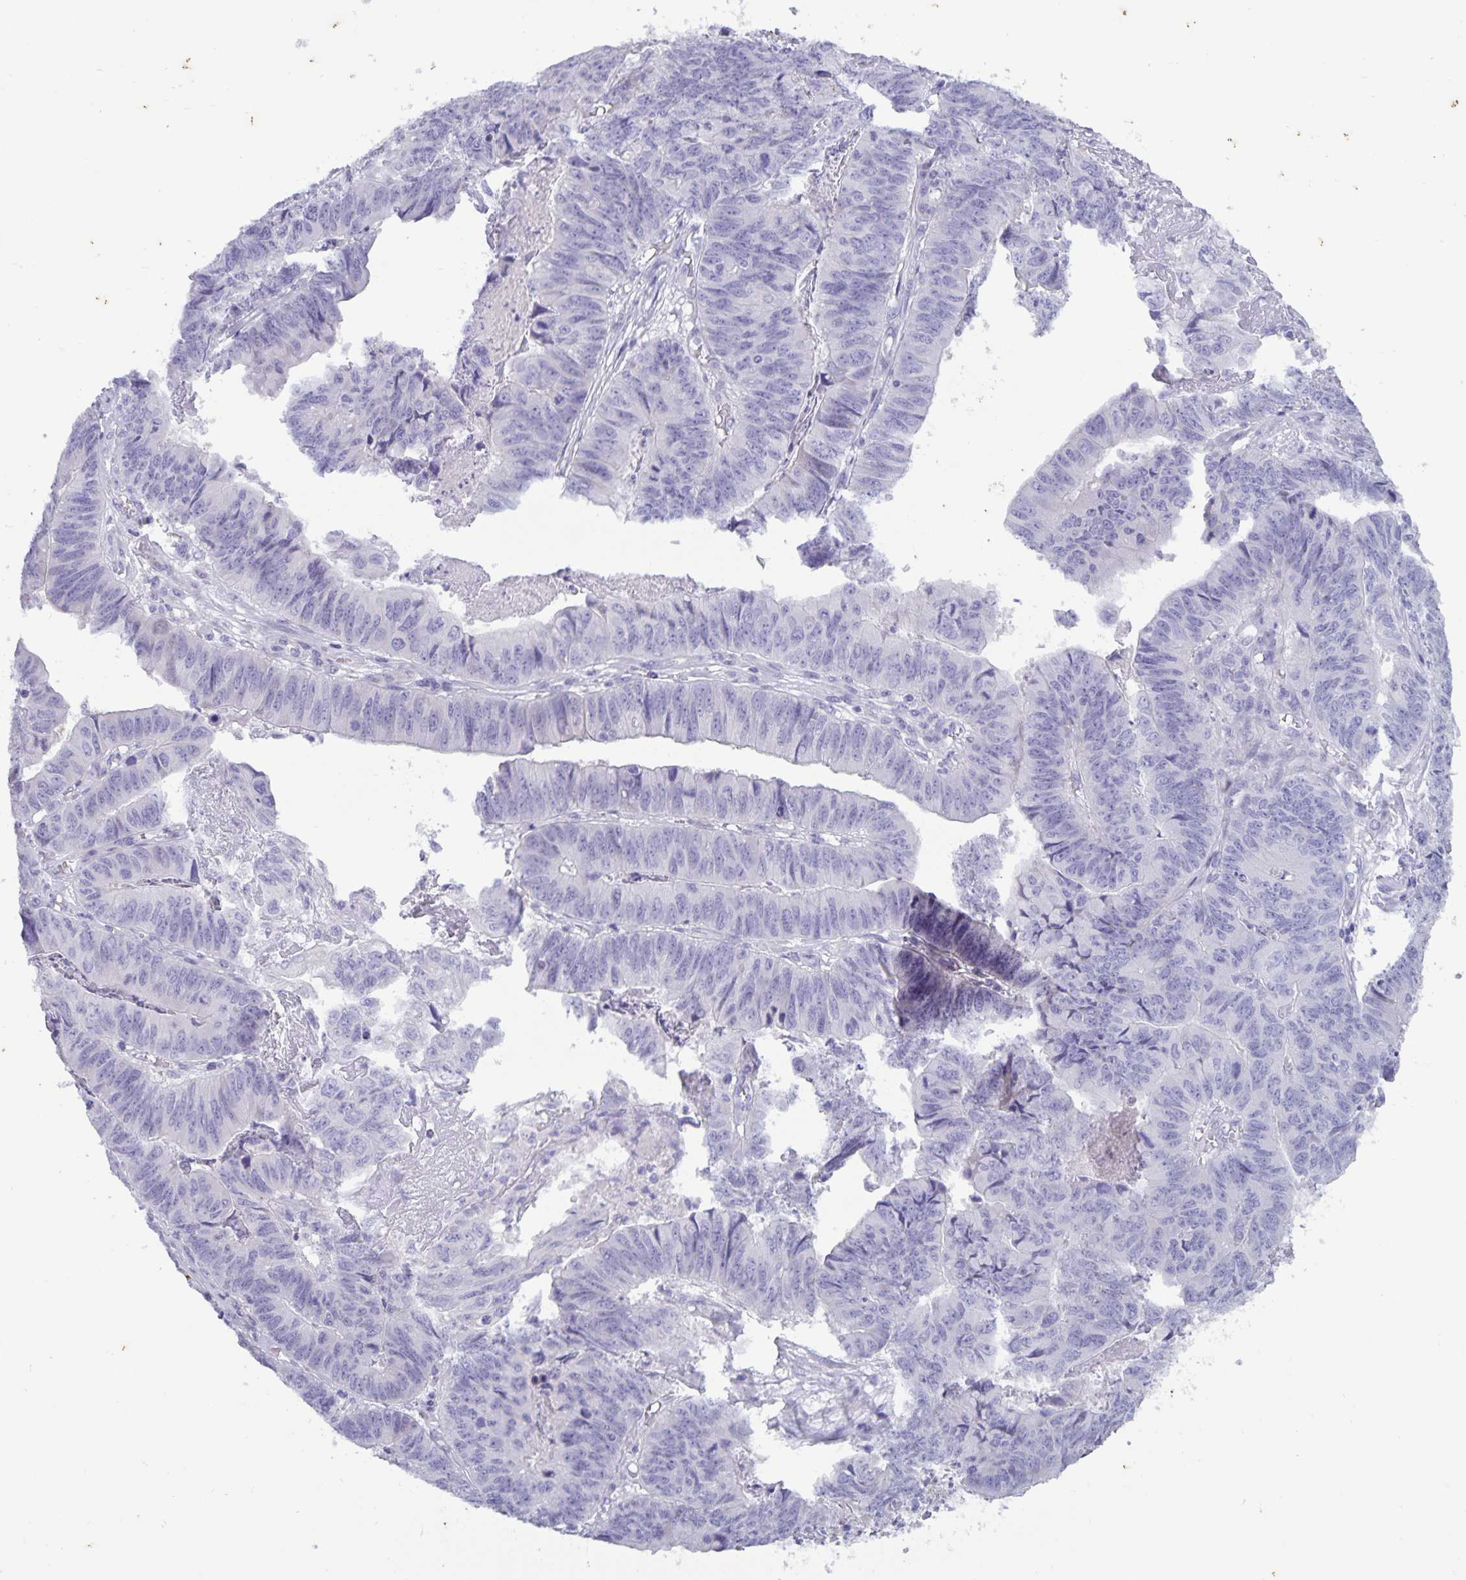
{"staining": {"intensity": "negative", "quantity": "none", "location": "none"}, "tissue": "stomach cancer", "cell_type": "Tumor cells", "image_type": "cancer", "snomed": [{"axis": "morphology", "description": "Adenocarcinoma, NOS"}, {"axis": "topography", "description": "Stomach, lower"}], "caption": "The immunohistochemistry photomicrograph has no significant positivity in tumor cells of stomach cancer tissue.", "gene": "IBTK", "patient": {"sex": "male", "age": 77}}